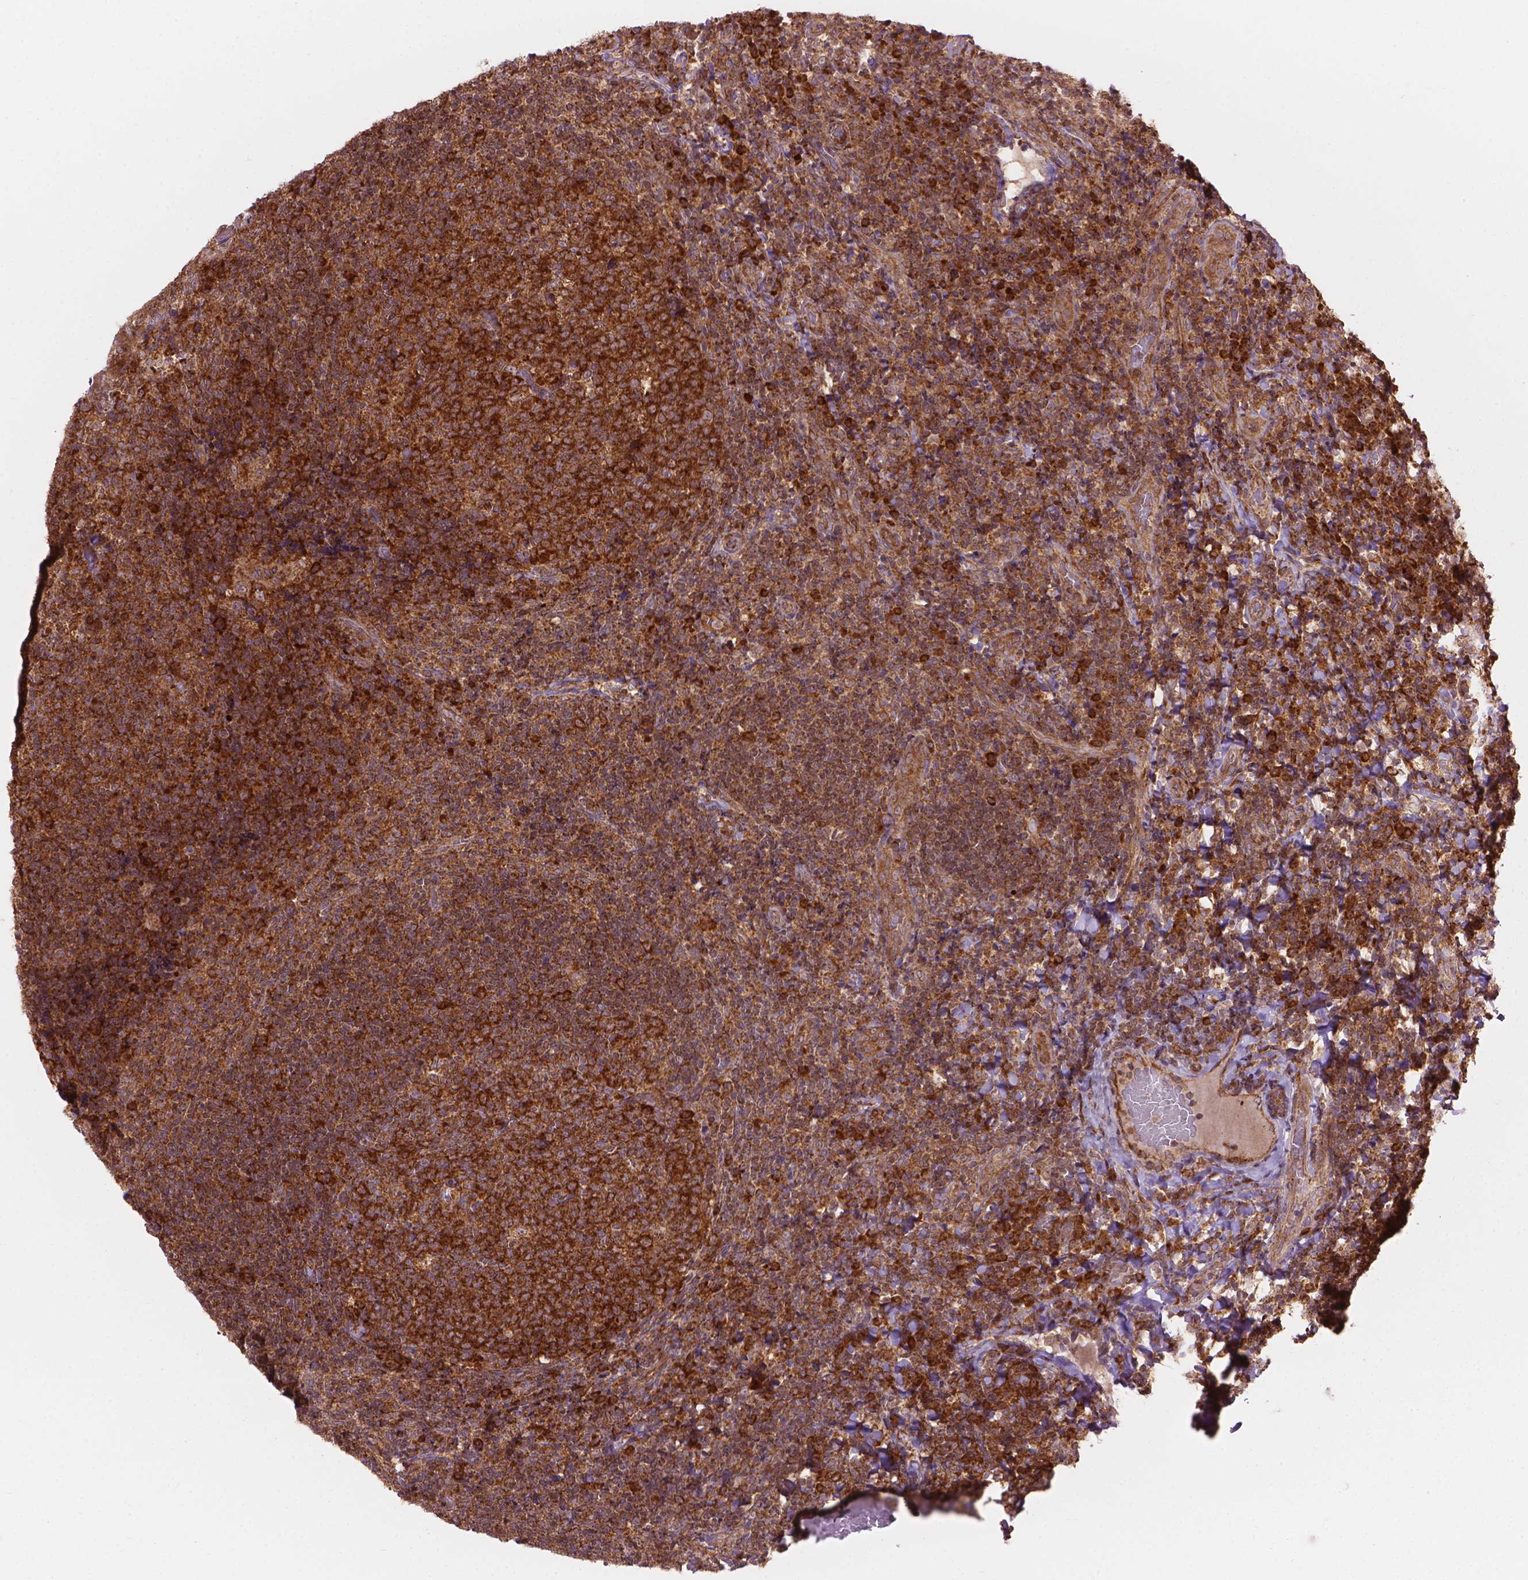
{"staining": {"intensity": "strong", "quantity": ">75%", "location": "cytoplasmic/membranous"}, "tissue": "tonsil", "cell_type": "Germinal center cells", "image_type": "normal", "snomed": [{"axis": "morphology", "description": "Normal tissue, NOS"}, {"axis": "topography", "description": "Tonsil"}], "caption": "Germinal center cells show strong cytoplasmic/membranous staining in approximately >75% of cells in normal tonsil. The protein is stained brown, and the nuclei are stained in blue (DAB (3,3'-diaminobenzidine) IHC with brightfield microscopy, high magnification).", "gene": "VARS2", "patient": {"sex": "male", "age": 17}}